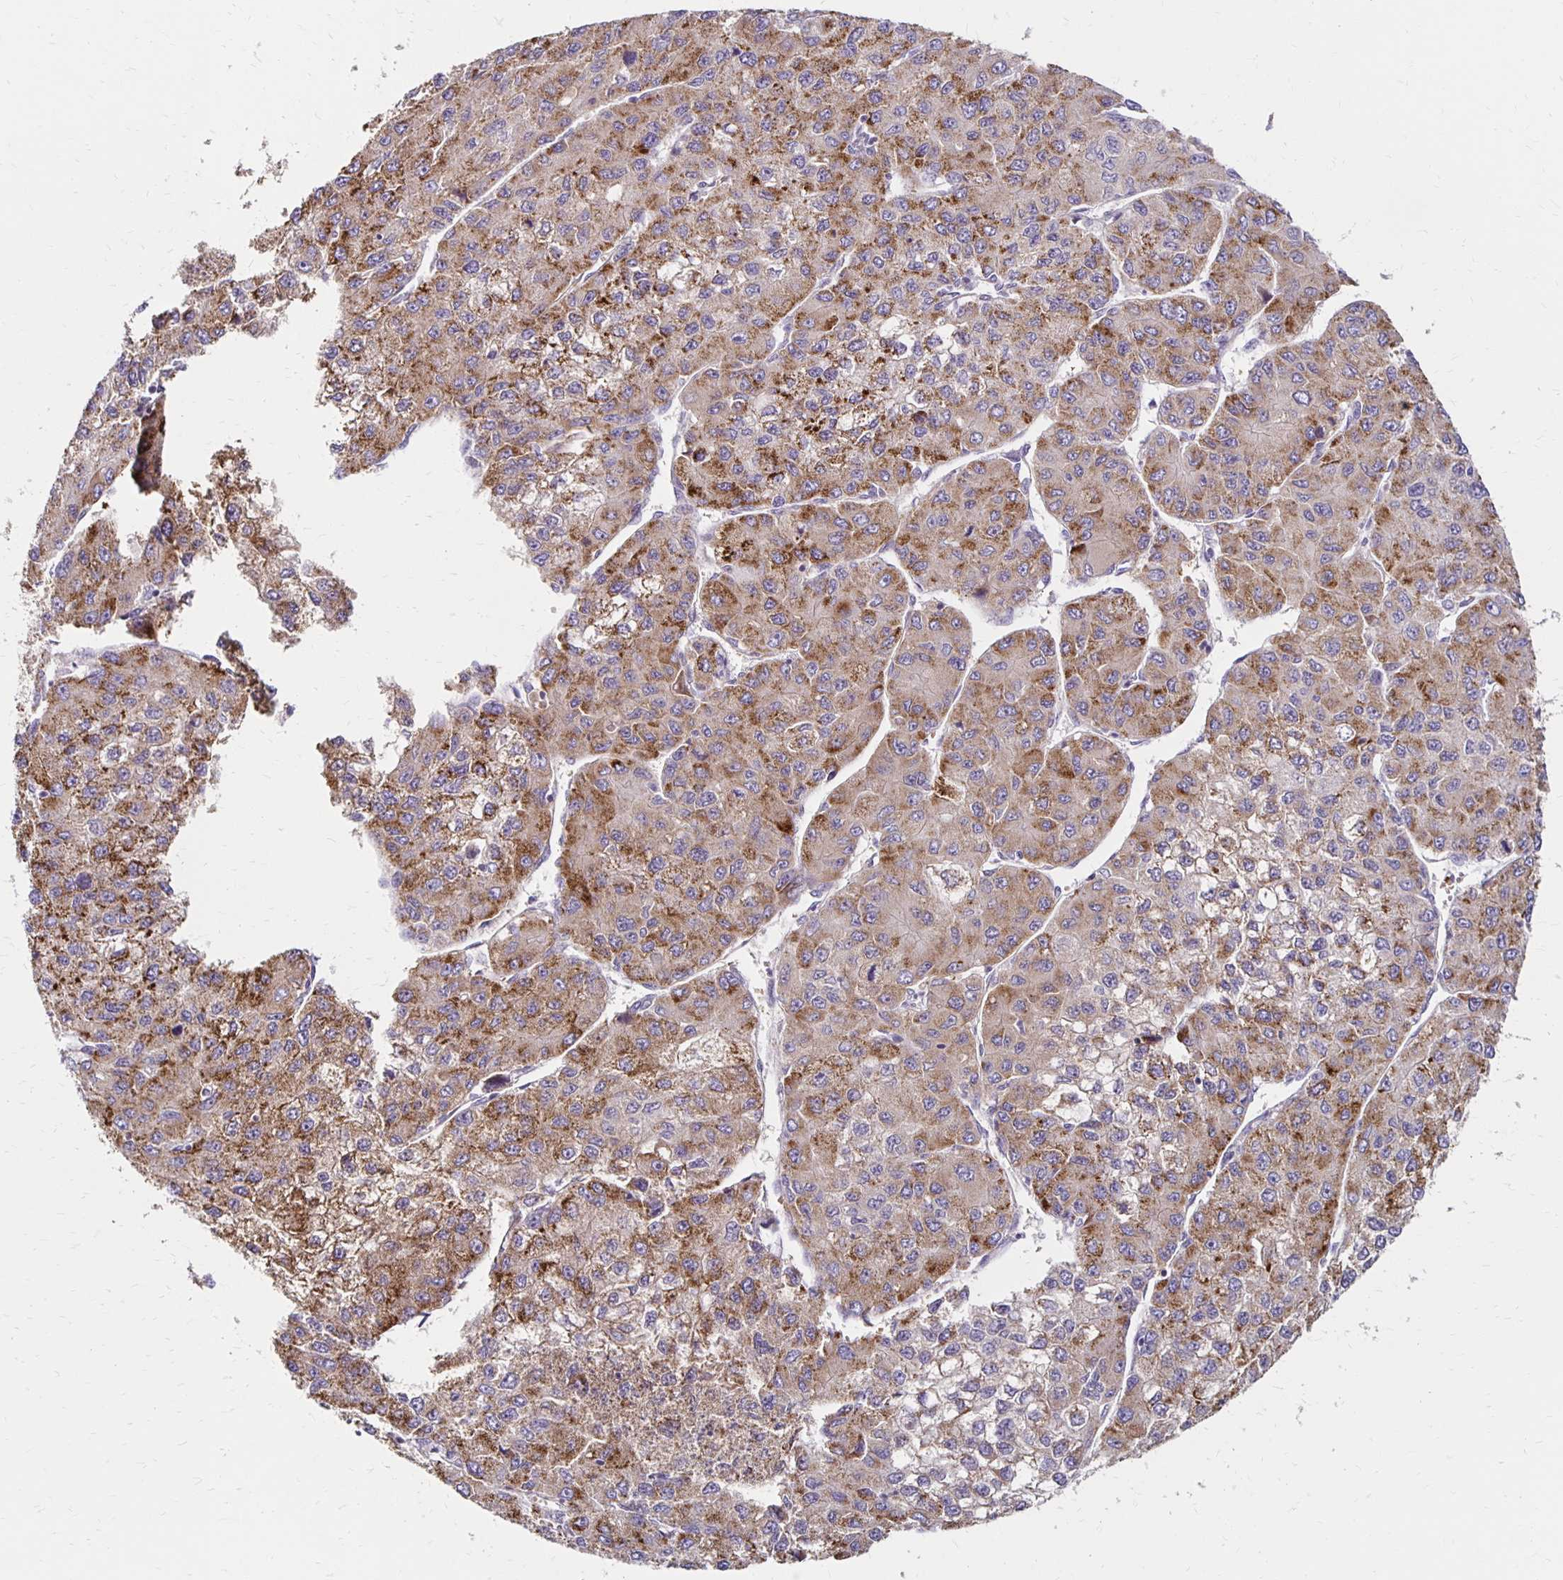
{"staining": {"intensity": "moderate", "quantity": ">75%", "location": "cytoplasmic/membranous"}, "tissue": "liver cancer", "cell_type": "Tumor cells", "image_type": "cancer", "snomed": [{"axis": "morphology", "description": "Carcinoma, Hepatocellular, NOS"}, {"axis": "topography", "description": "Liver"}], "caption": "Immunohistochemical staining of liver cancer reveals medium levels of moderate cytoplasmic/membranous expression in about >75% of tumor cells.", "gene": "KATNBL1", "patient": {"sex": "female", "age": 66}}